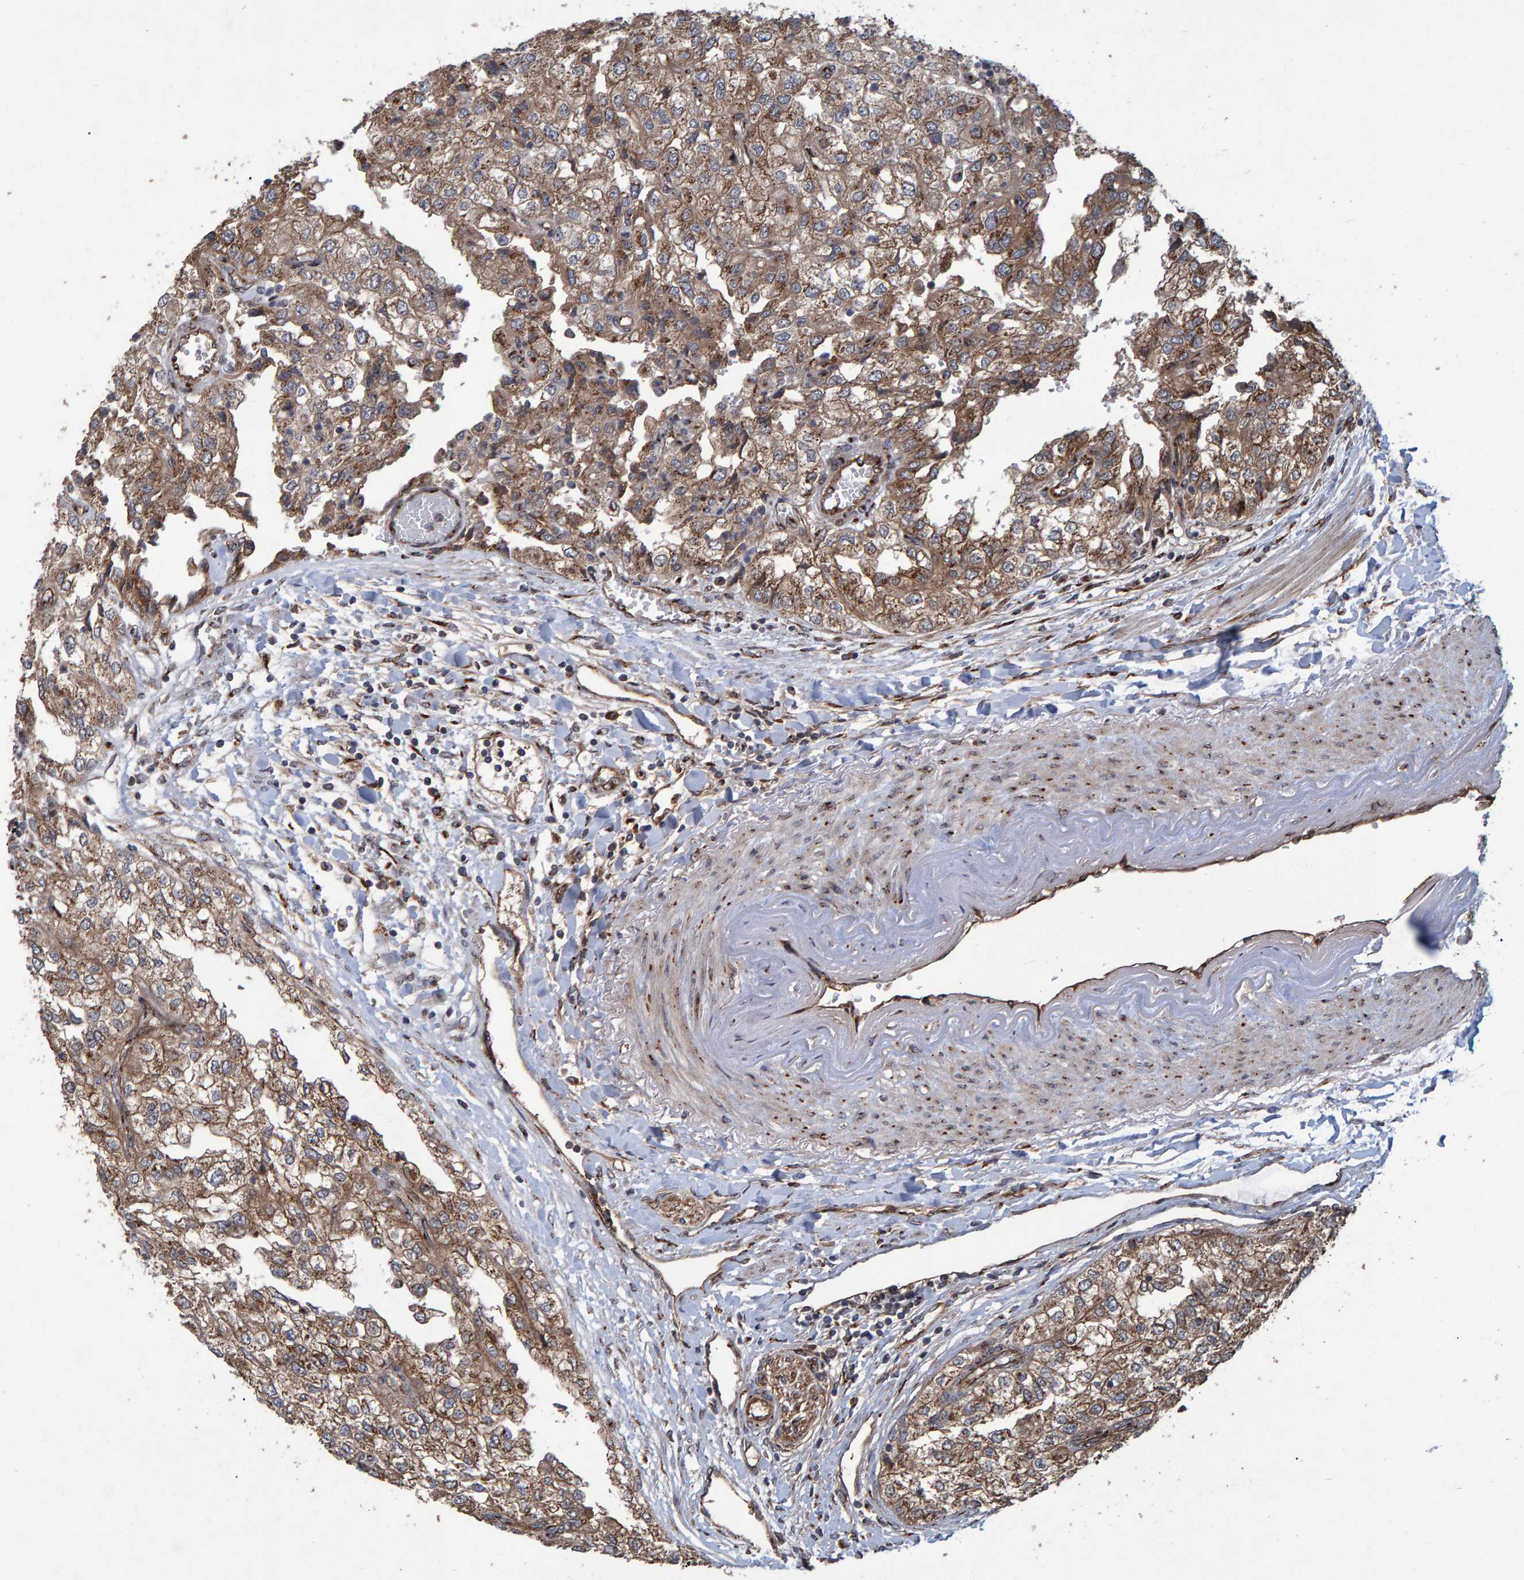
{"staining": {"intensity": "moderate", "quantity": ">75%", "location": "cytoplasmic/membranous"}, "tissue": "renal cancer", "cell_type": "Tumor cells", "image_type": "cancer", "snomed": [{"axis": "morphology", "description": "Adenocarcinoma, NOS"}, {"axis": "topography", "description": "Kidney"}], "caption": "A brown stain labels moderate cytoplasmic/membranous expression of a protein in human renal adenocarcinoma tumor cells.", "gene": "TRIM68", "patient": {"sex": "female", "age": 54}}